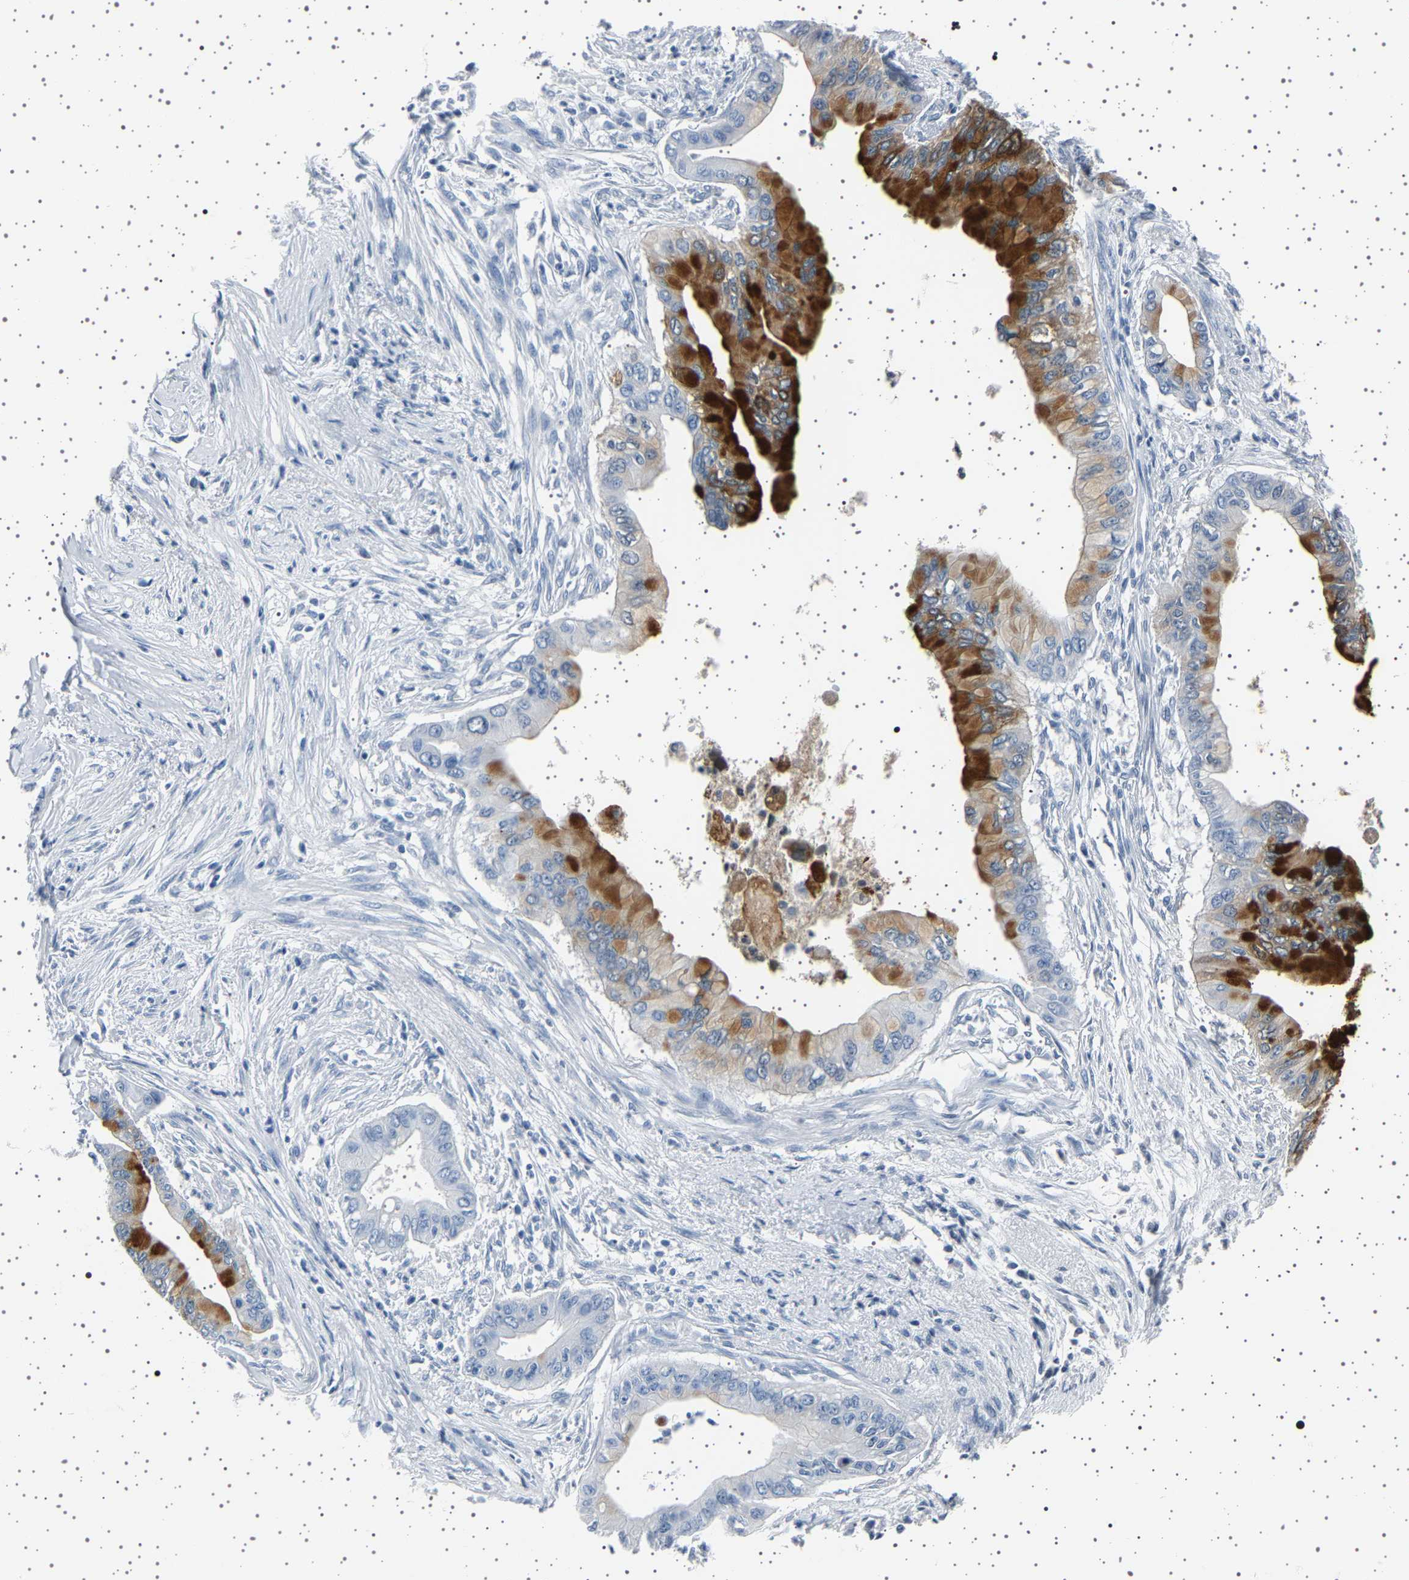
{"staining": {"intensity": "strong", "quantity": "25%-75%", "location": "cytoplasmic/membranous"}, "tissue": "pancreatic cancer", "cell_type": "Tumor cells", "image_type": "cancer", "snomed": [{"axis": "morphology", "description": "Adenocarcinoma, NOS"}, {"axis": "topography", "description": "Pancreas"}], "caption": "Pancreatic adenocarcinoma stained with a brown dye reveals strong cytoplasmic/membranous positive staining in about 25%-75% of tumor cells.", "gene": "TFF3", "patient": {"sex": "male", "age": 59}}